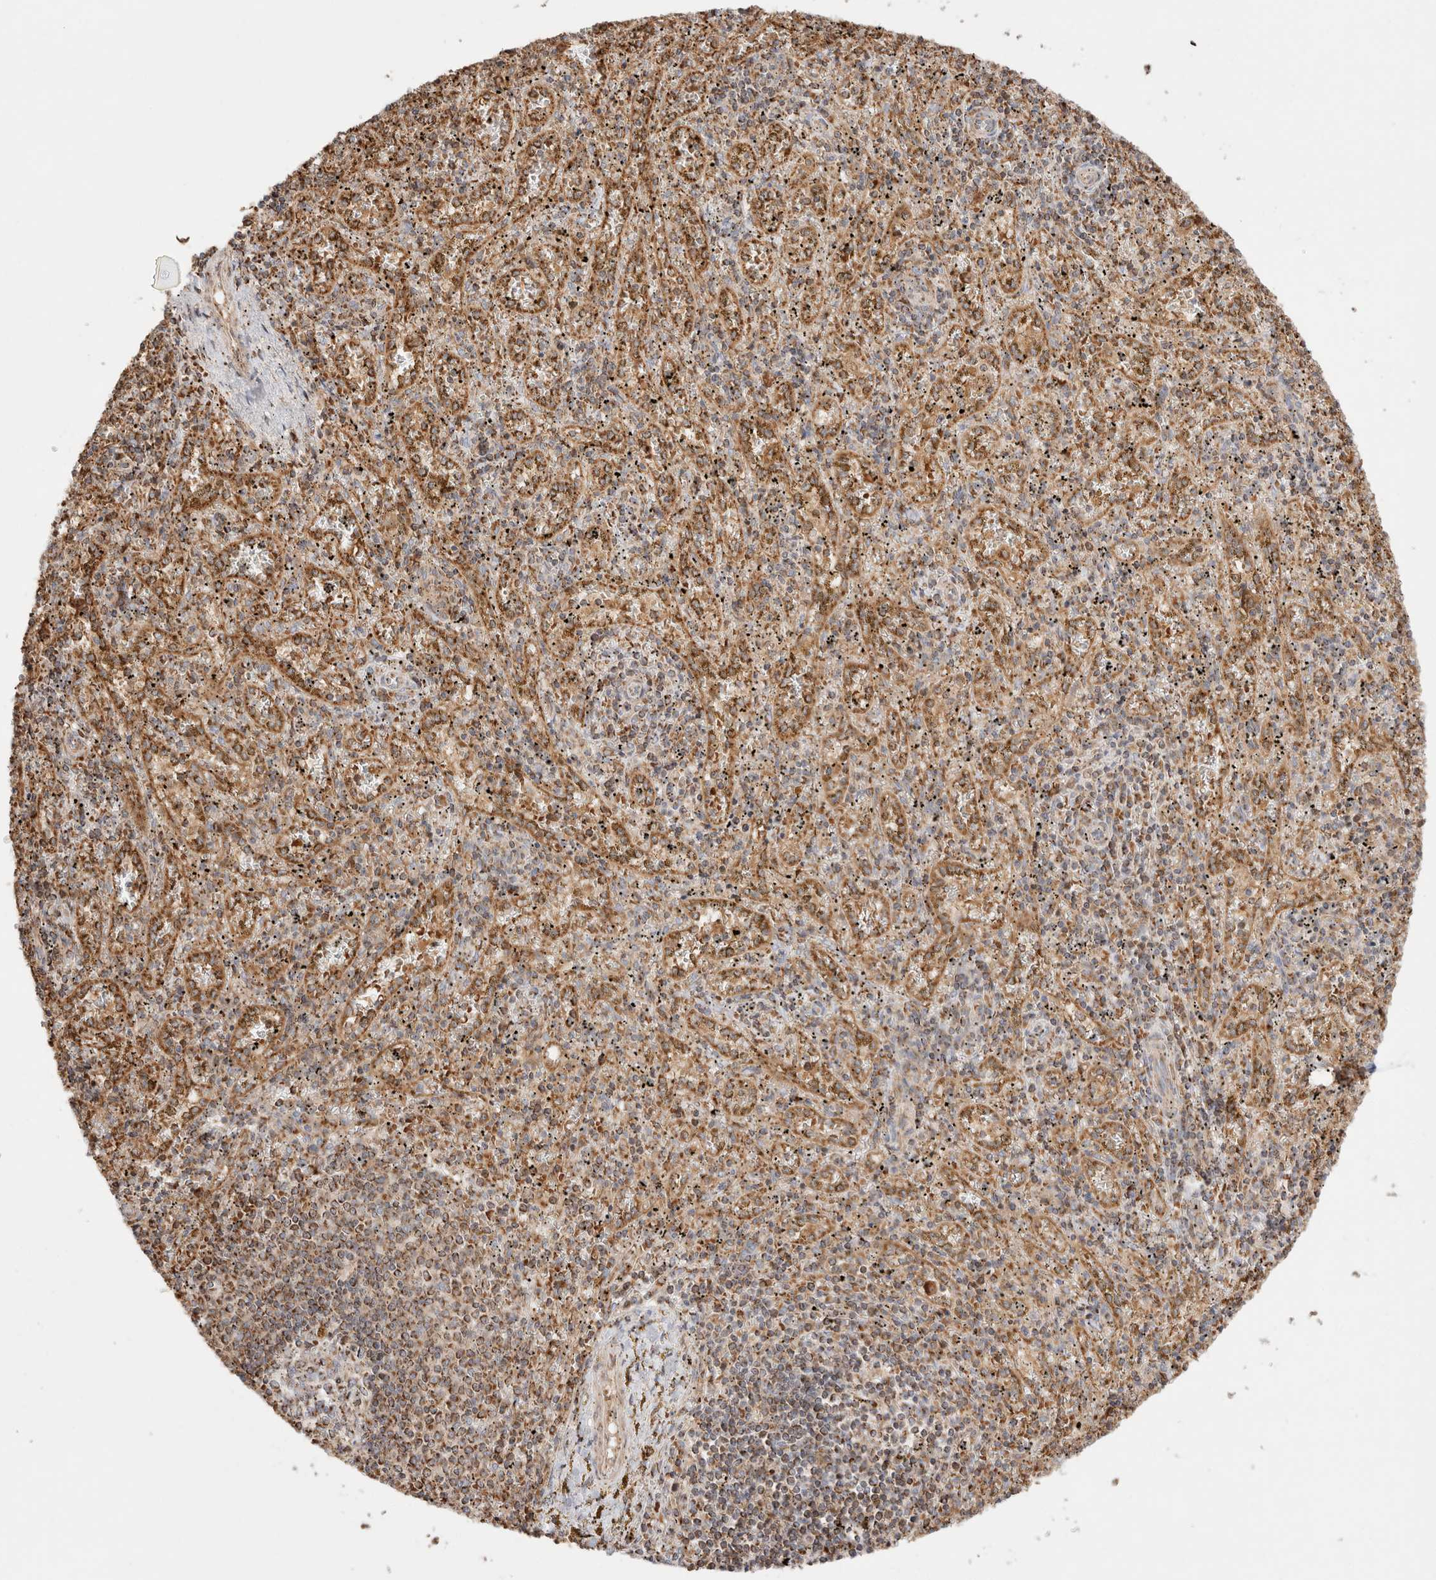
{"staining": {"intensity": "moderate", "quantity": "25%-75%", "location": "cytoplasmic/membranous"}, "tissue": "spleen", "cell_type": "Cells in red pulp", "image_type": "normal", "snomed": [{"axis": "morphology", "description": "Normal tissue, NOS"}, {"axis": "topography", "description": "Spleen"}], "caption": "IHC (DAB) staining of benign spleen shows moderate cytoplasmic/membranous protein expression in about 25%-75% of cells in red pulp.", "gene": "TMPPE", "patient": {"sex": "male", "age": 11}}